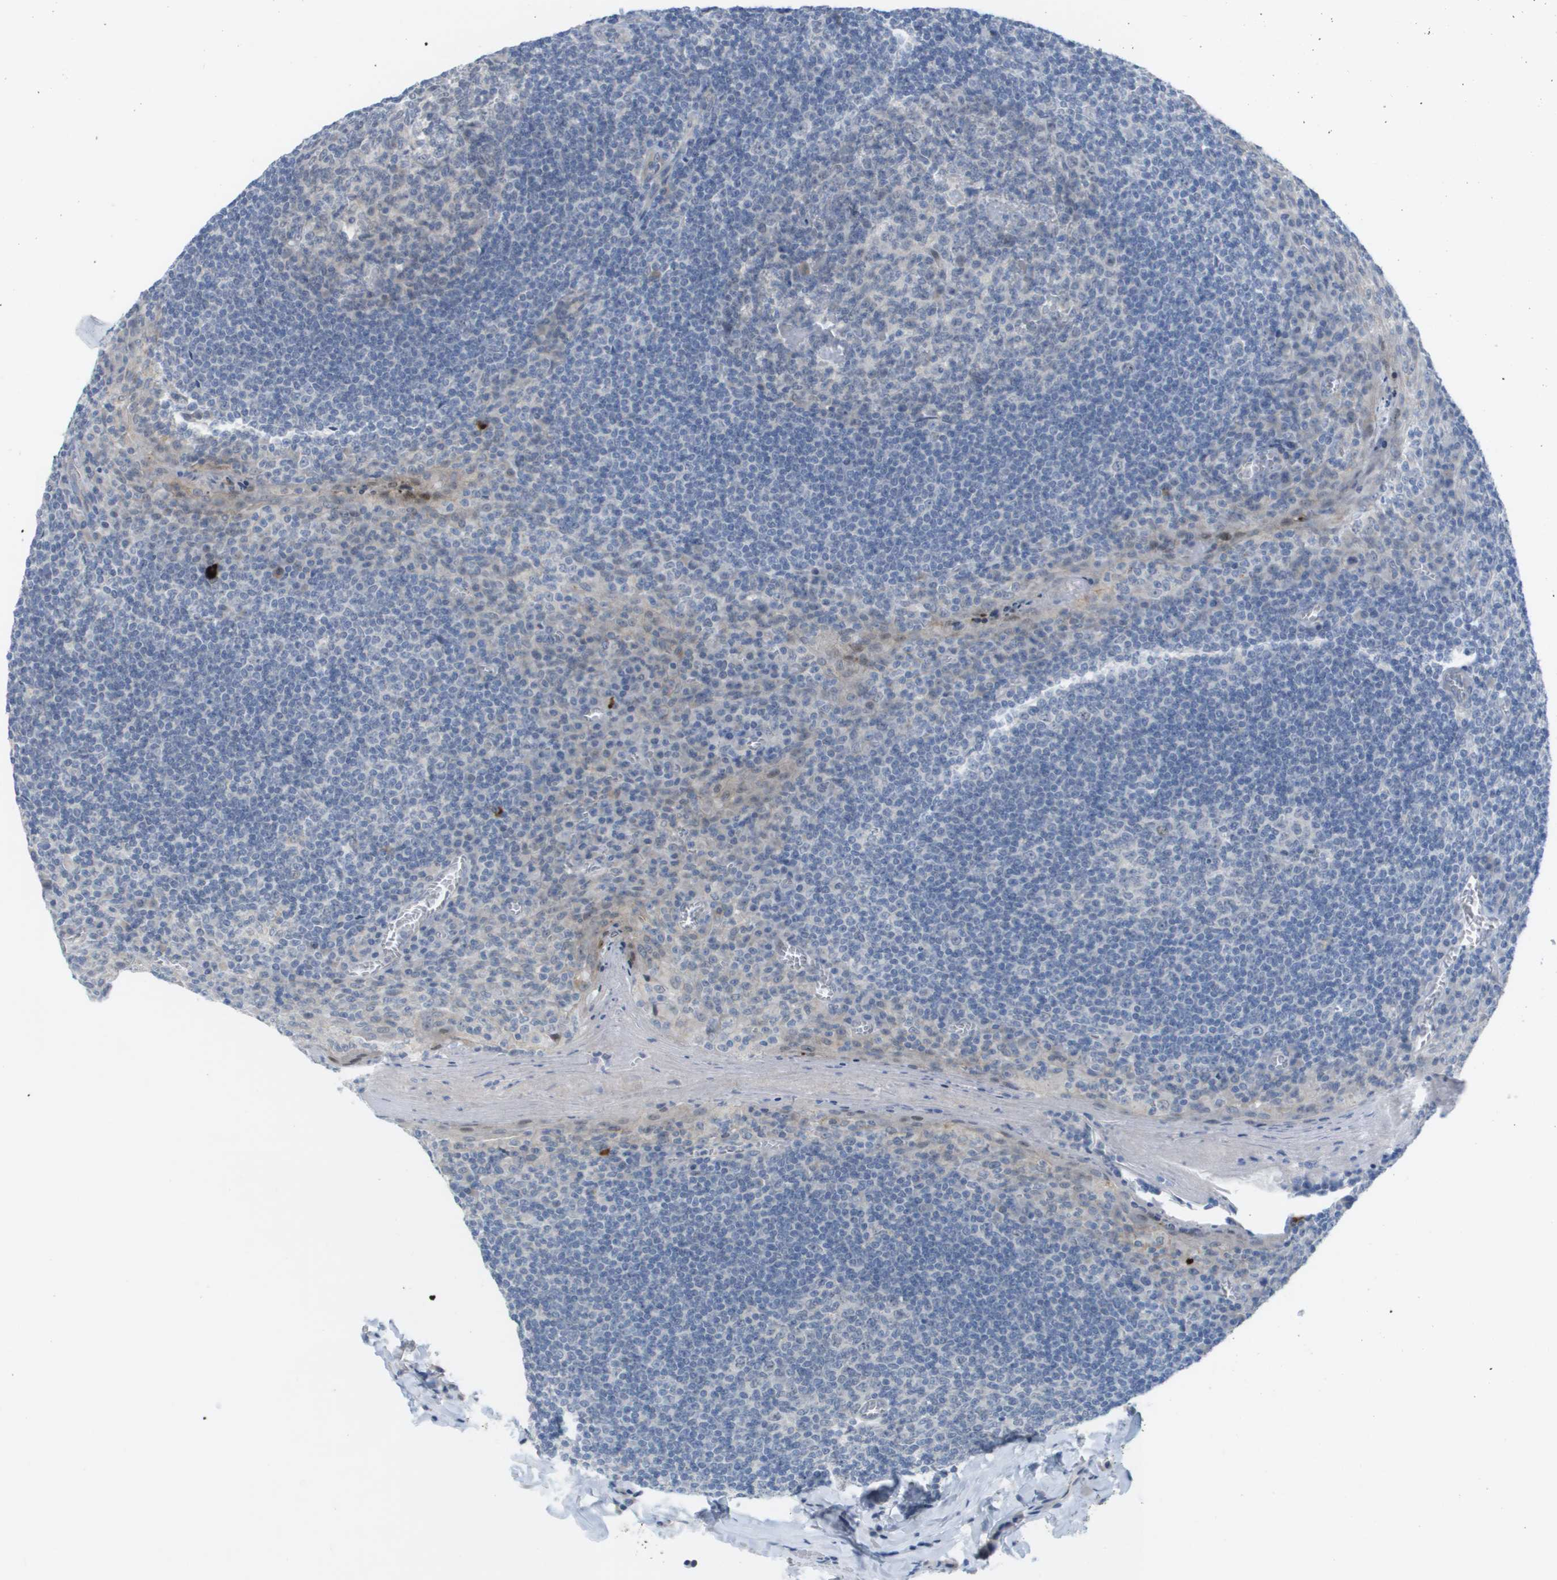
{"staining": {"intensity": "negative", "quantity": "none", "location": "none"}, "tissue": "tonsil", "cell_type": "Germinal center cells", "image_type": "normal", "snomed": [{"axis": "morphology", "description": "Normal tissue, NOS"}, {"axis": "topography", "description": "Tonsil"}], "caption": "This is a image of immunohistochemistry (IHC) staining of benign tonsil, which shows no positivity in germinal center cells. (Immunohistochemistry (ihc), brightfield microscopy, high magnification).", "gene": "PDE4A", "patient": {"sex": "male", "age": 31}}